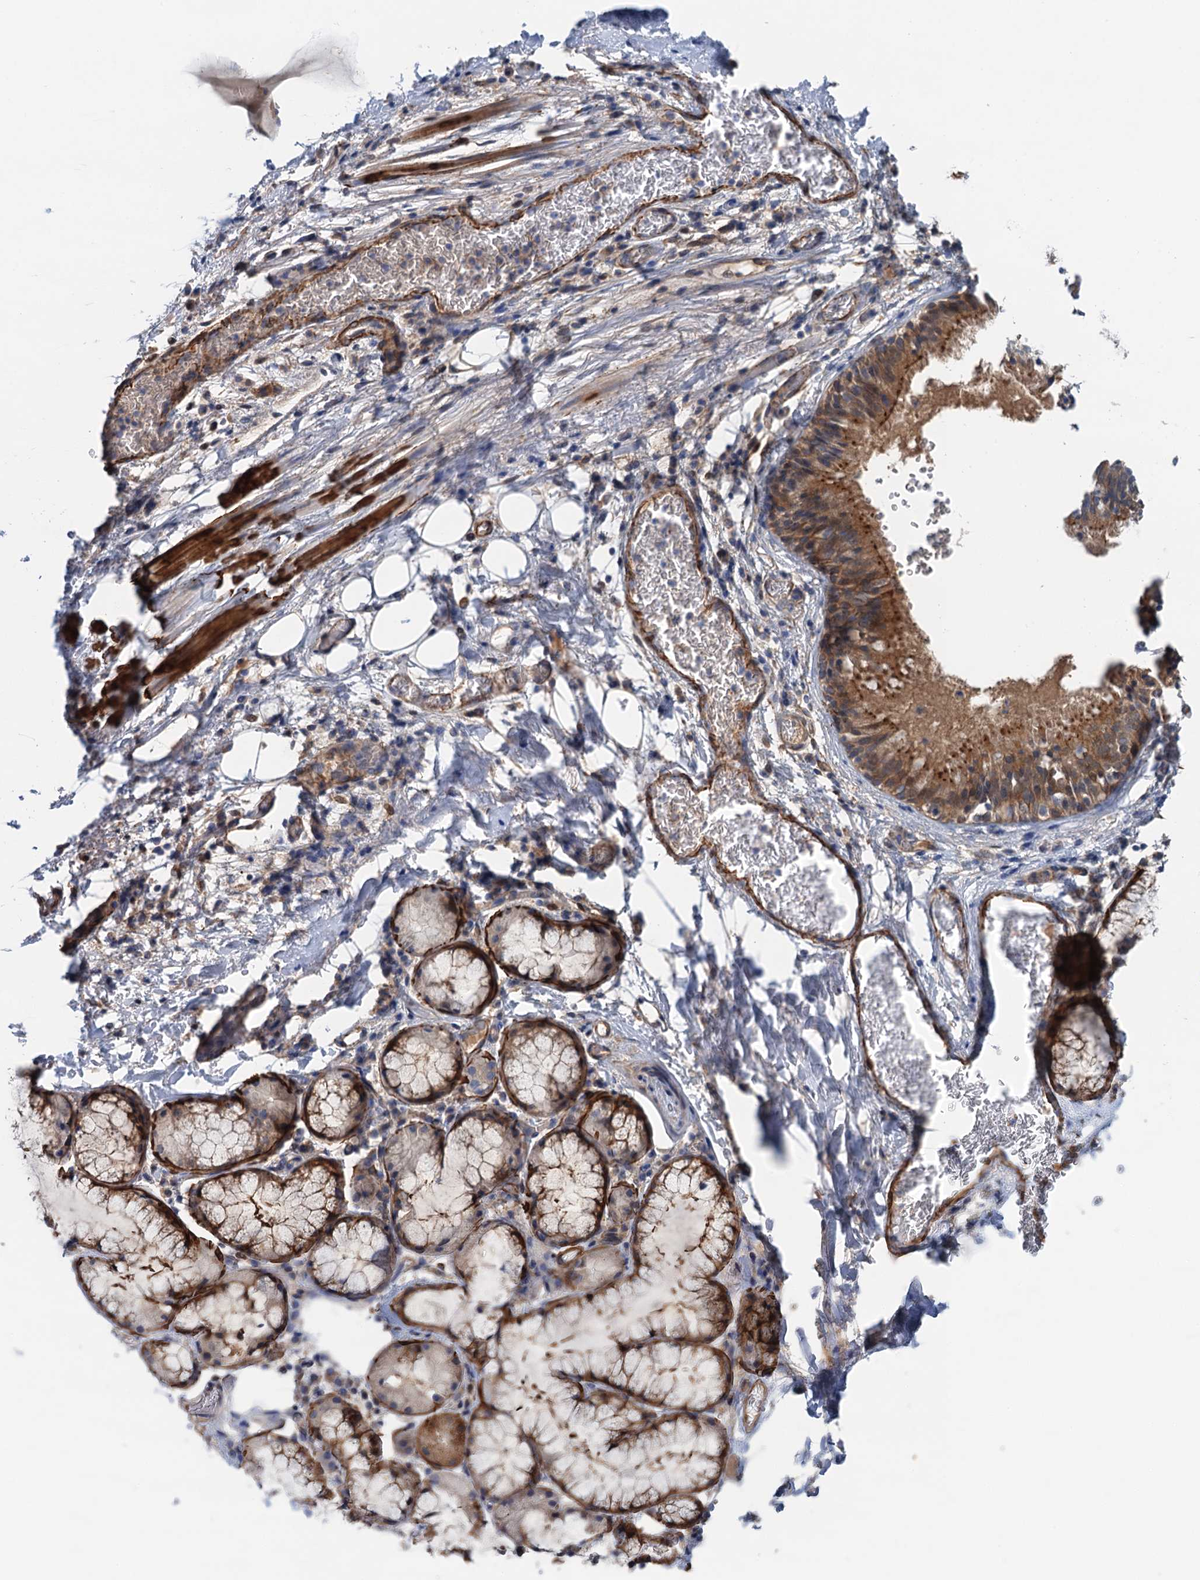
{"staining": {"intensity": "negative", "quantity": "none", "location": "none"}, "tissue": "adipose tissue", "cell_type": "Adipocytes", "image_type": "normal", "snomed": [{"axis": "morphology", "description": "Normal tissue, NOS"}, {"axis": "topography", "description": "Lymph node"}, {"axis": "topography", "description": "Cartilage tissue"}, {"axis": "topography", "description": "Bronchus"}], "caption": "IHC micrograph of normal human adipose tissue stained for a protein (brown), which demonstrates no positivity in adipocytes.", "gene": "CSTPP1", "patient": {"sex": "male", "age": 63}}